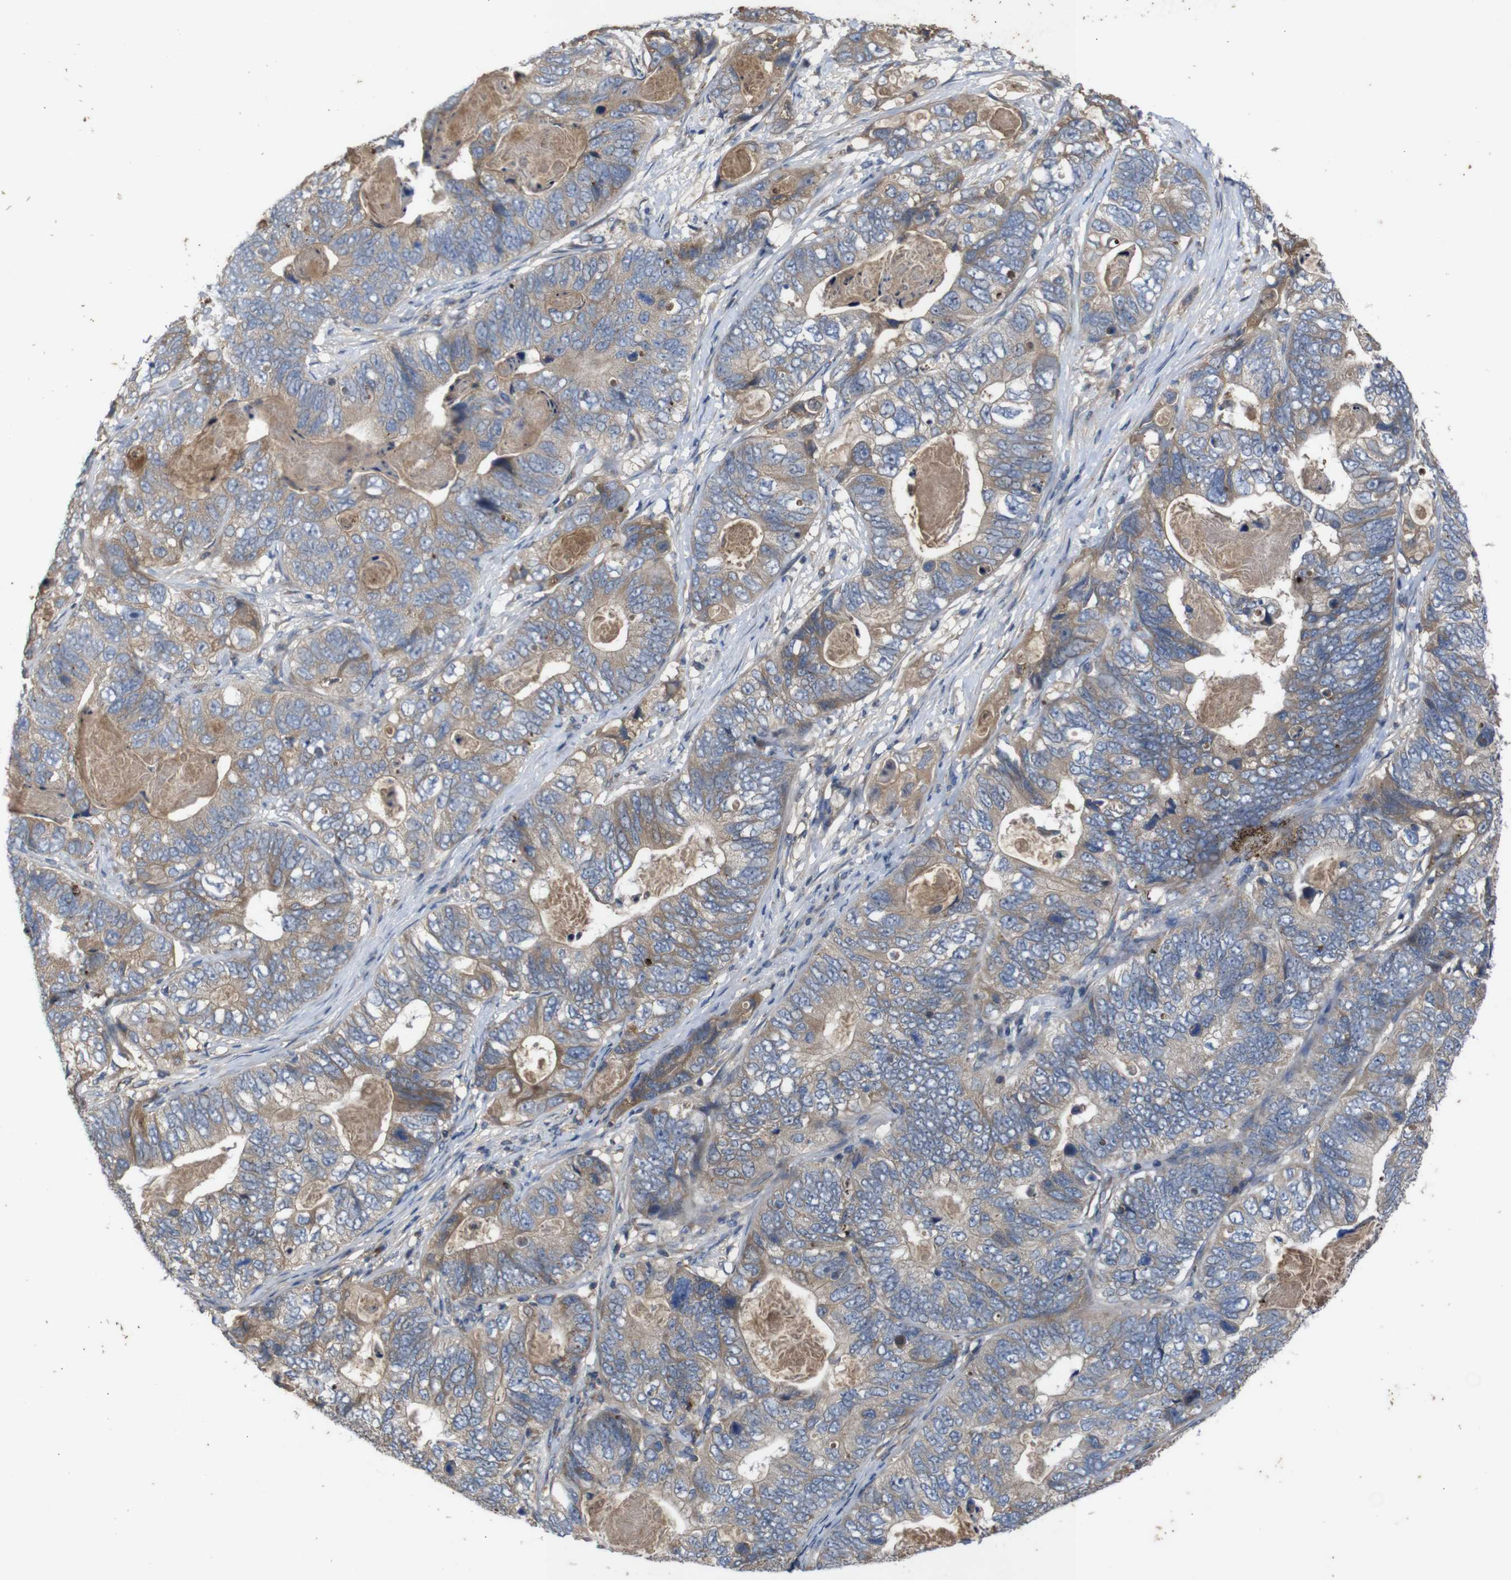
{"staining": {"intensity": "weak", "quantity": ">75%", "location": "cytoplasmic/membranous"}, "tissue": "stomach cancer", "cell_type": "Tumor cells", "image_type": "cancer", "snomed": [{"axis": "morphology", "description": "Adenocarcinoma, NOS"}, {"axis": "topography", "description": "Stomach"}], "caption": "Brown immunohistochemical staining in stomach adenocarcinoma displays weak cytoplasmic/membranous staining in about >75% of tumor cells.", "gene": "PTPN1", "patient": {"sex": "female", "age": 89}}